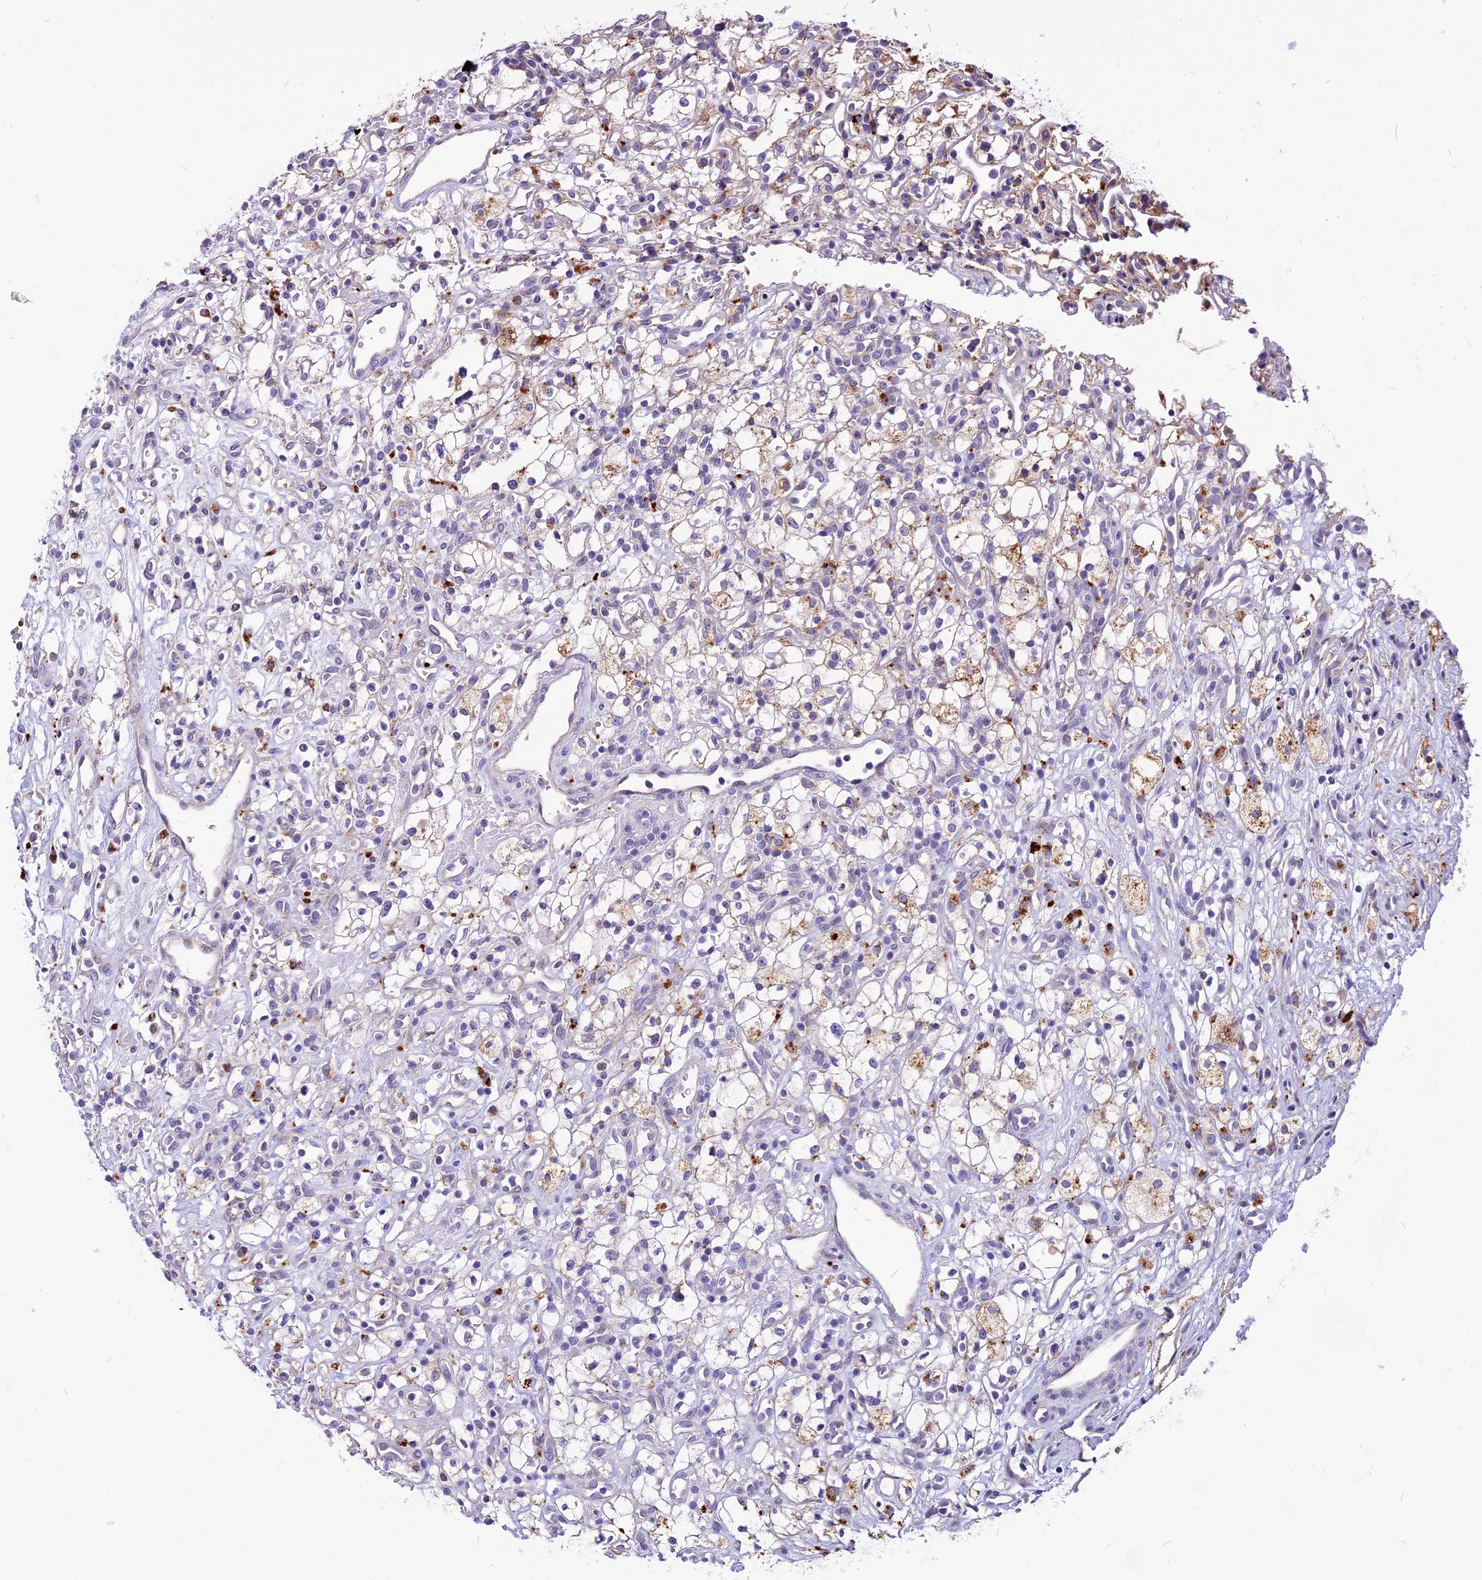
{"staining": {"intensity": "moderate", "quantity": "25%-75%", "location": "cytoplasmic/membranous"}, "tissue": "renal cancer", "cell_type": "Tumor cells", "image_type": "cancer", "snomed": [{"axis": "morphology", "description": "Adenocarcinoma, NOS"}, {"axis": "topography", "description": "Kidney"}], "caption": "This histopathology image reveals immunohistochemistry staining of renal cancer (adenocarcinoma), with medium moderate cytoplasmic/membranous positivity in about 25%-75% of tumor cells.", "gene": "THRSP", "patient": {"sex": "male", "age": 59}}